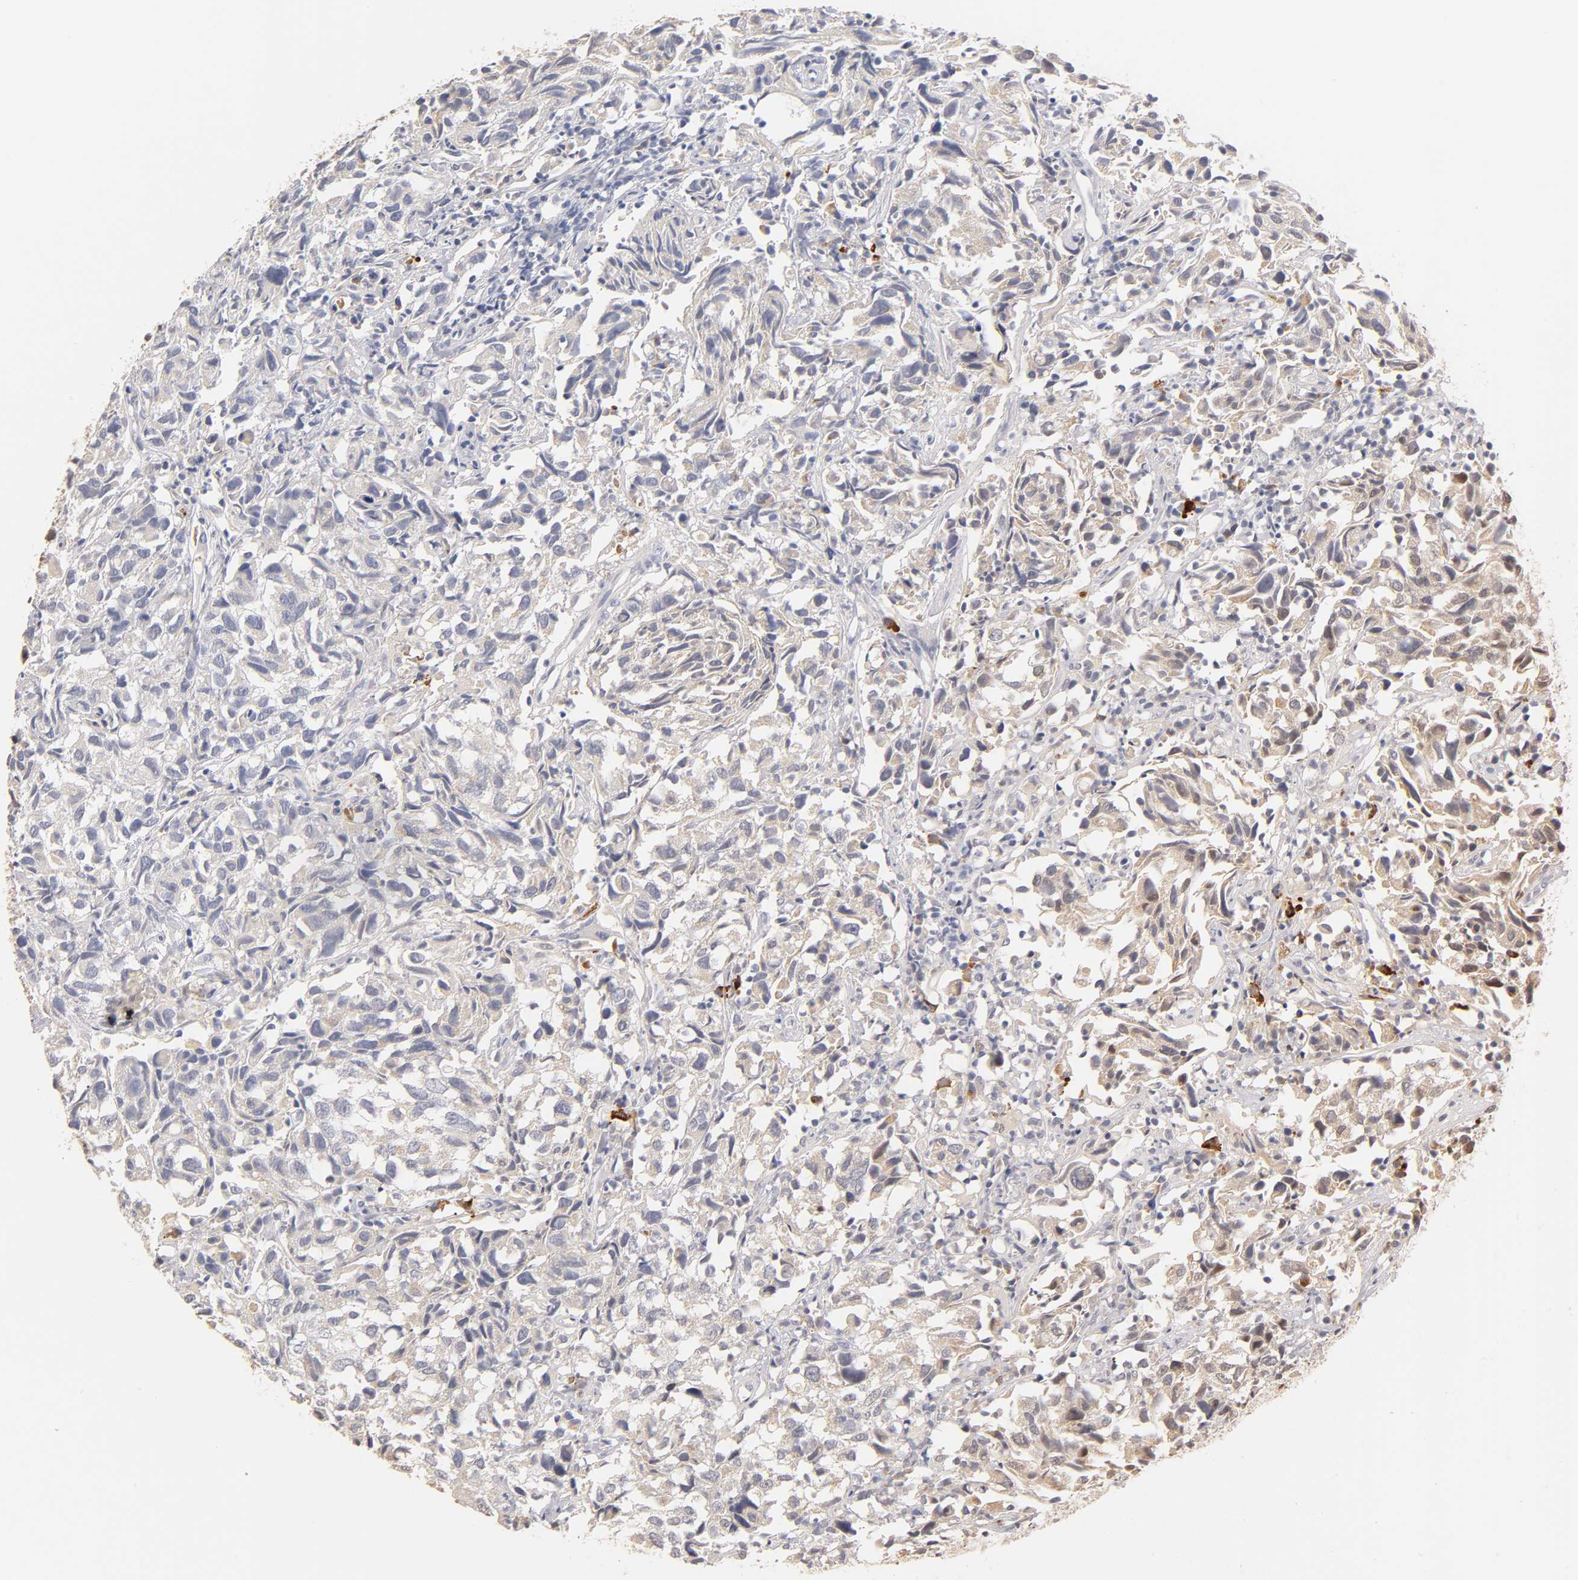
{"staining": {"intensity": "strong", "quantity": ">75%", "location": "cytoplasmic/membranous,nuclear"}, "tissue": "urothelial cancer", "cell_type": "Tumor cells", "image_type": "cancer", "snomed": [{"axis": "morphology", "description": "Urothelial carcinoma, High grade"}, {"axis": "topography", "description": "Urinary bladder"}], "caption": "A brown stain highlights strong cytoplasmic/membranous and nuclear expression of a protein in urothelial cancer tumor cells. (DAB (3,3'-diaminobenzidine) = brown stain, brightfield microscopy at high magnification).", "gene": "GSTZ1", "patient": {"sex": "female", "age": 75}}